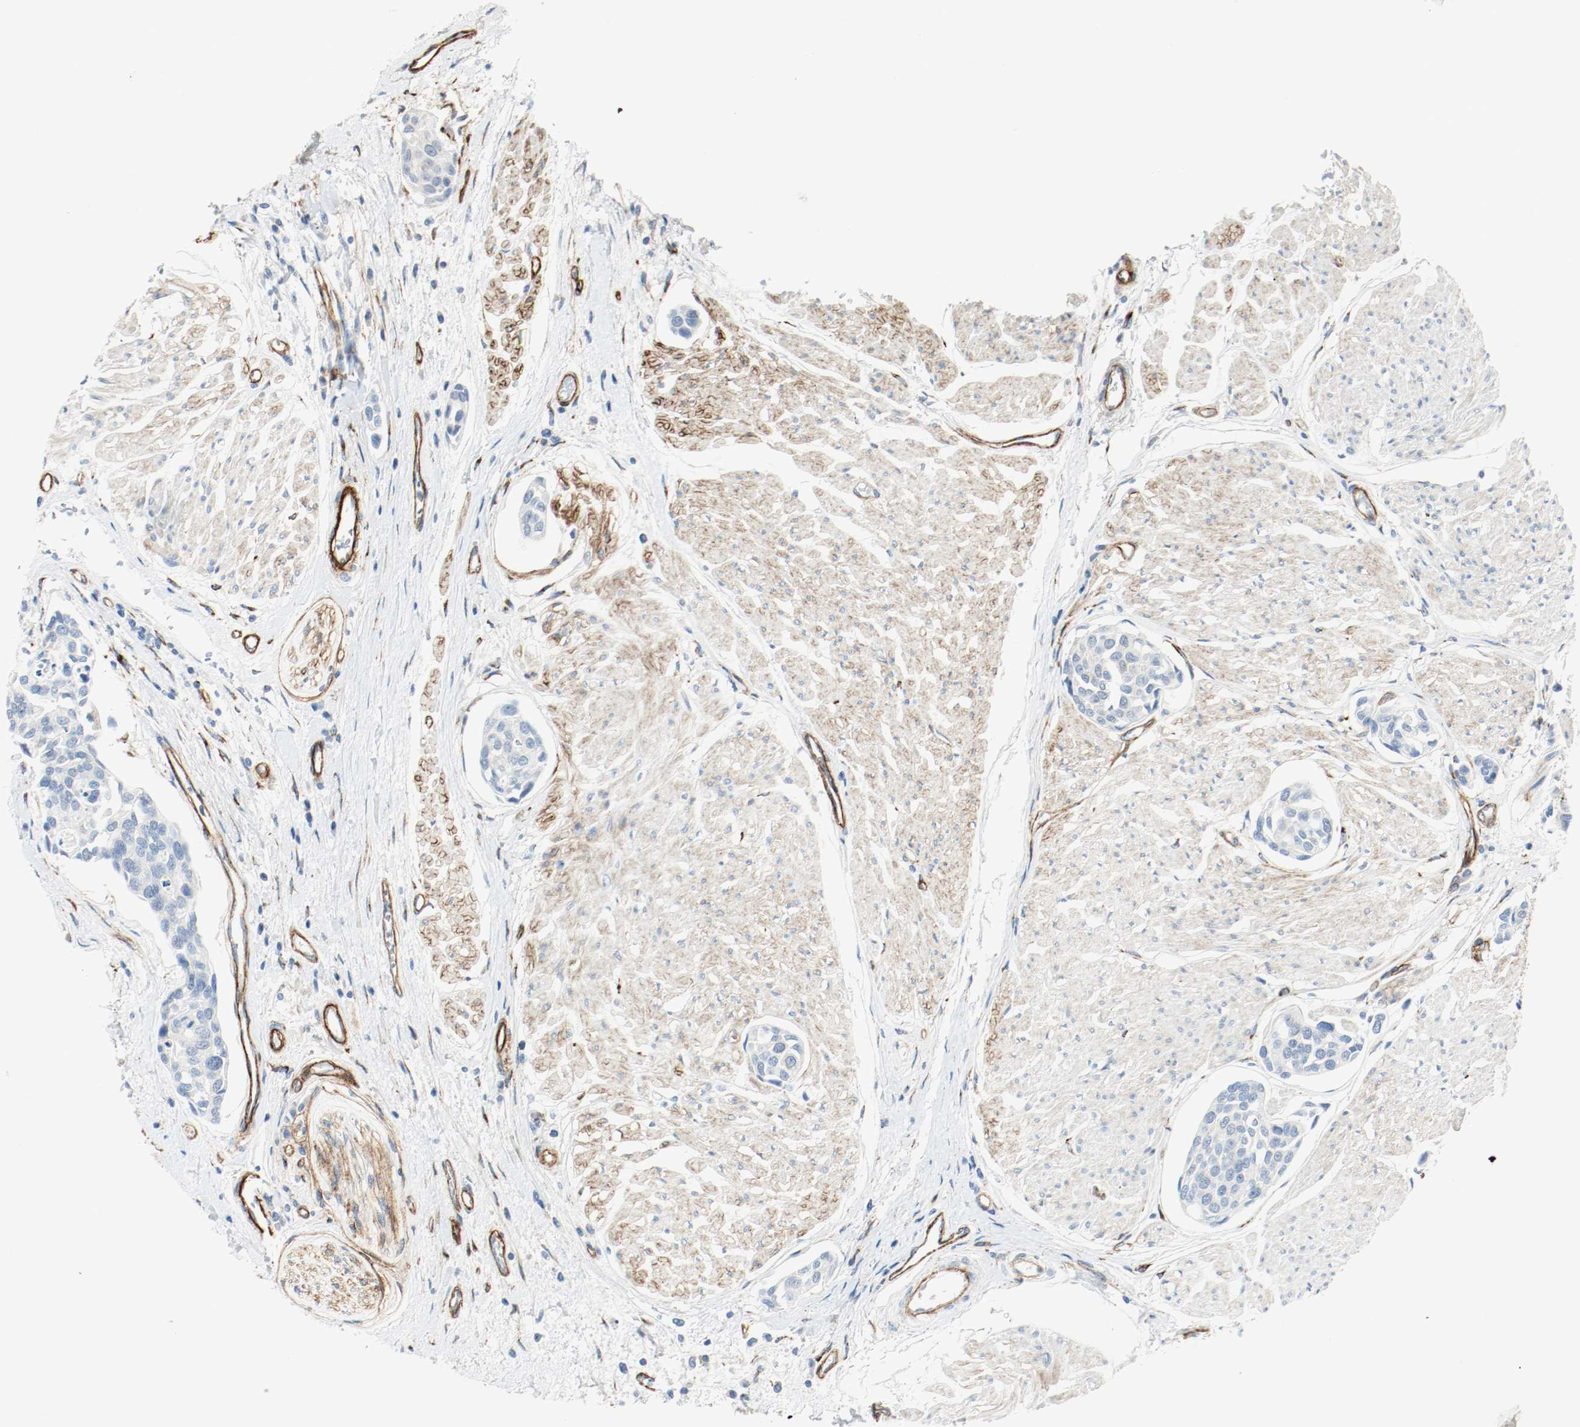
{"staining": {"intensity": "negative", "quantity": "none", "location": "none"}, "tissue": "urothelial cancer", "cell_type": "Tumor cells", "image_type": "cancer", "snomed": [{"axis": "morphology", "description": "Urothelial carcinoma, High grade"}, {"axis": "topography", "description": "Urinary bladder"}], "caption": "This is an immunohistochemistry (IHC) image of human high-grade urothelial carcinoma. There is no staining in tumor cells.", "gene": "LAMB1", "patient": {"sex": "male", "age": 78}}